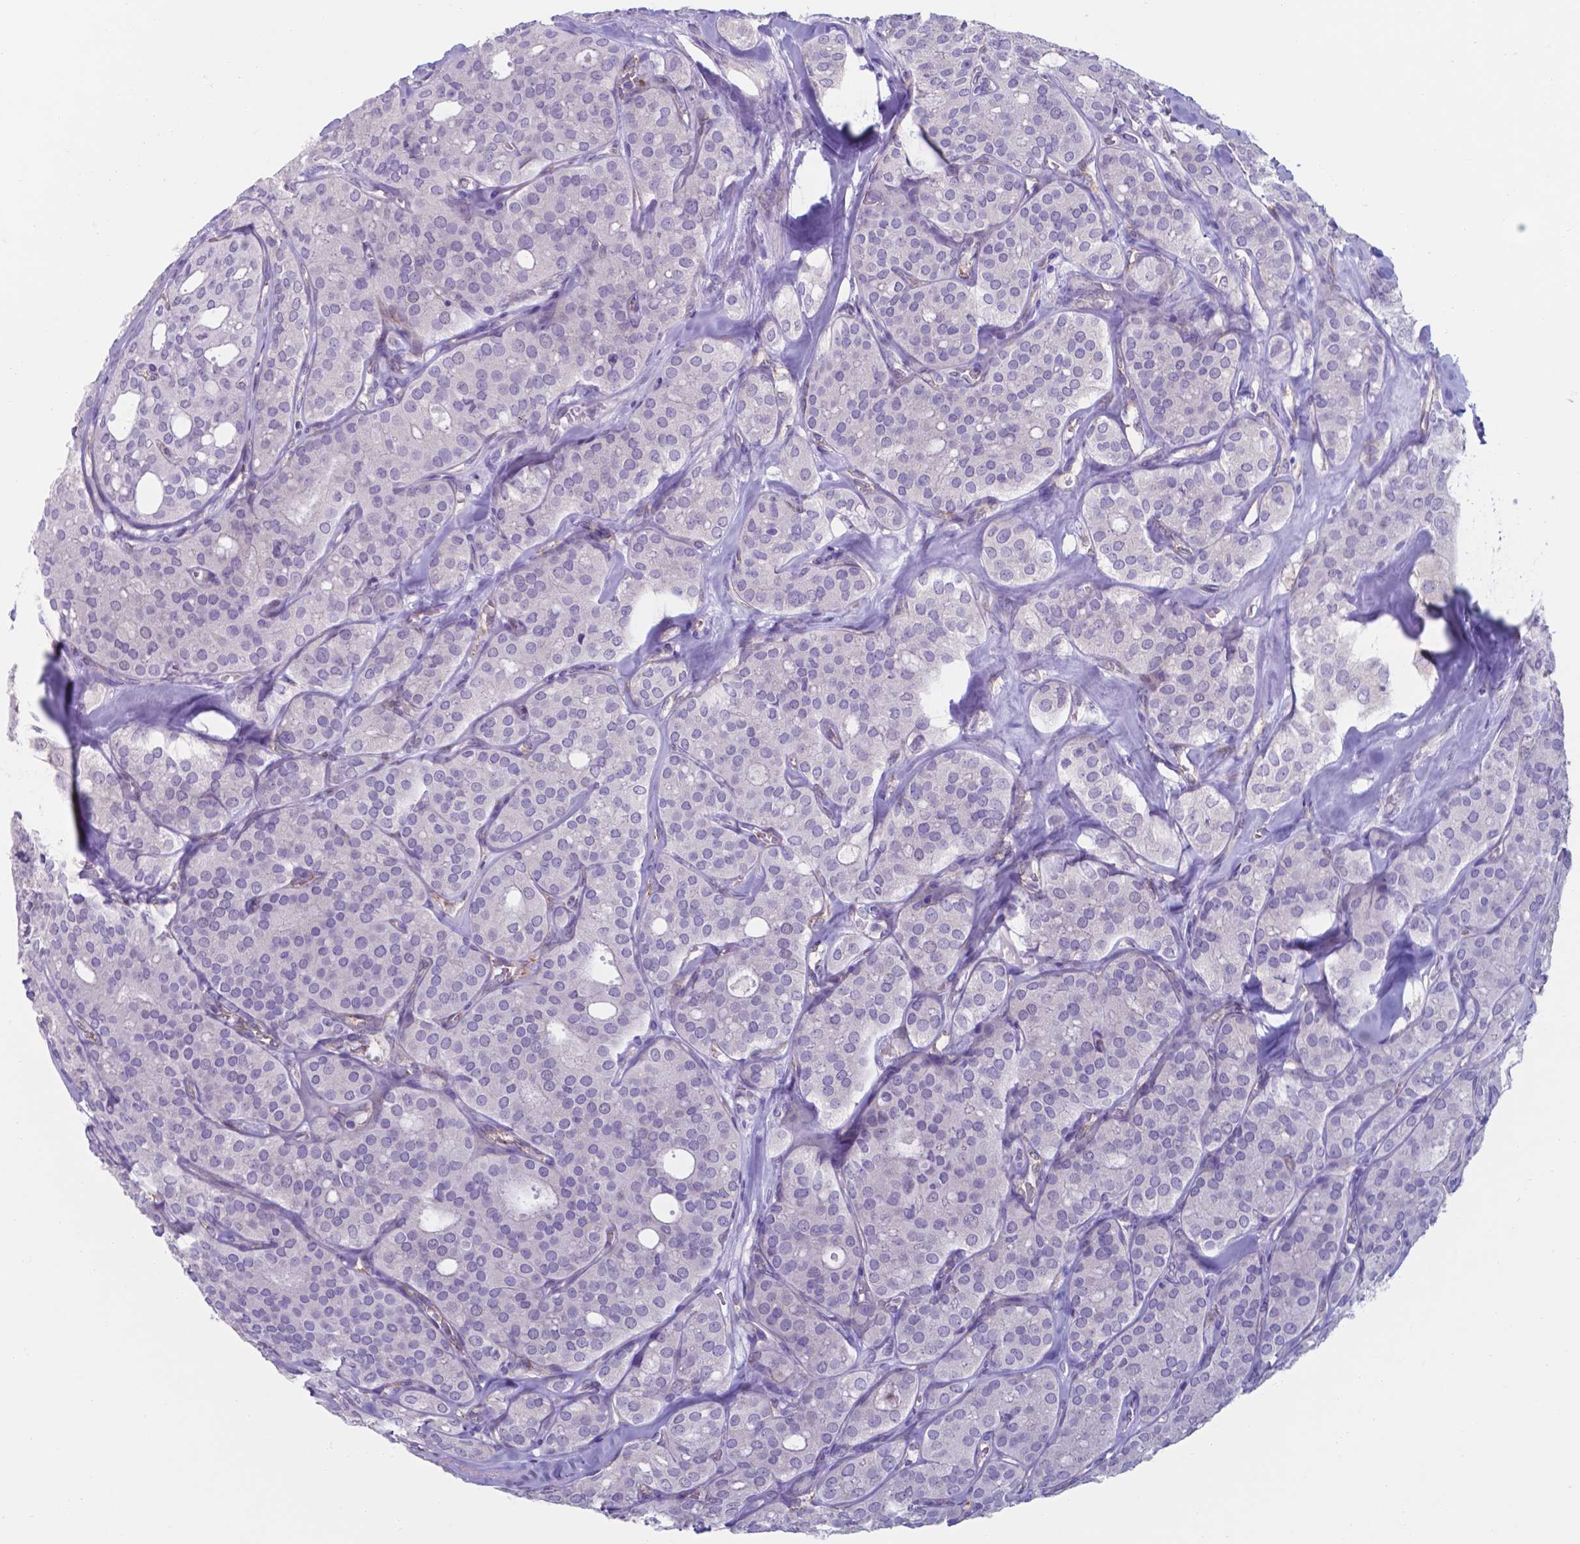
{"staining": {"intensity": "negative", "quantity": "none", "location": "none"}, "tissue": "thyroid cancer", "cell_type": "Tumor cells", "image_type": "cancer", "snomed": [{"axis": "morphology", "description": "Follicular adenoma carcinoma, NOS"}, {"axis": "topography", "description": "Thyroid gland"}], "caption": "Protein analysis of thyroid cancer (follicular adenoma carcinoma) shows no significant staining in tumor cells.", "gene": "UBE2J1", "patient": {"sex": "male", "age": 75}}